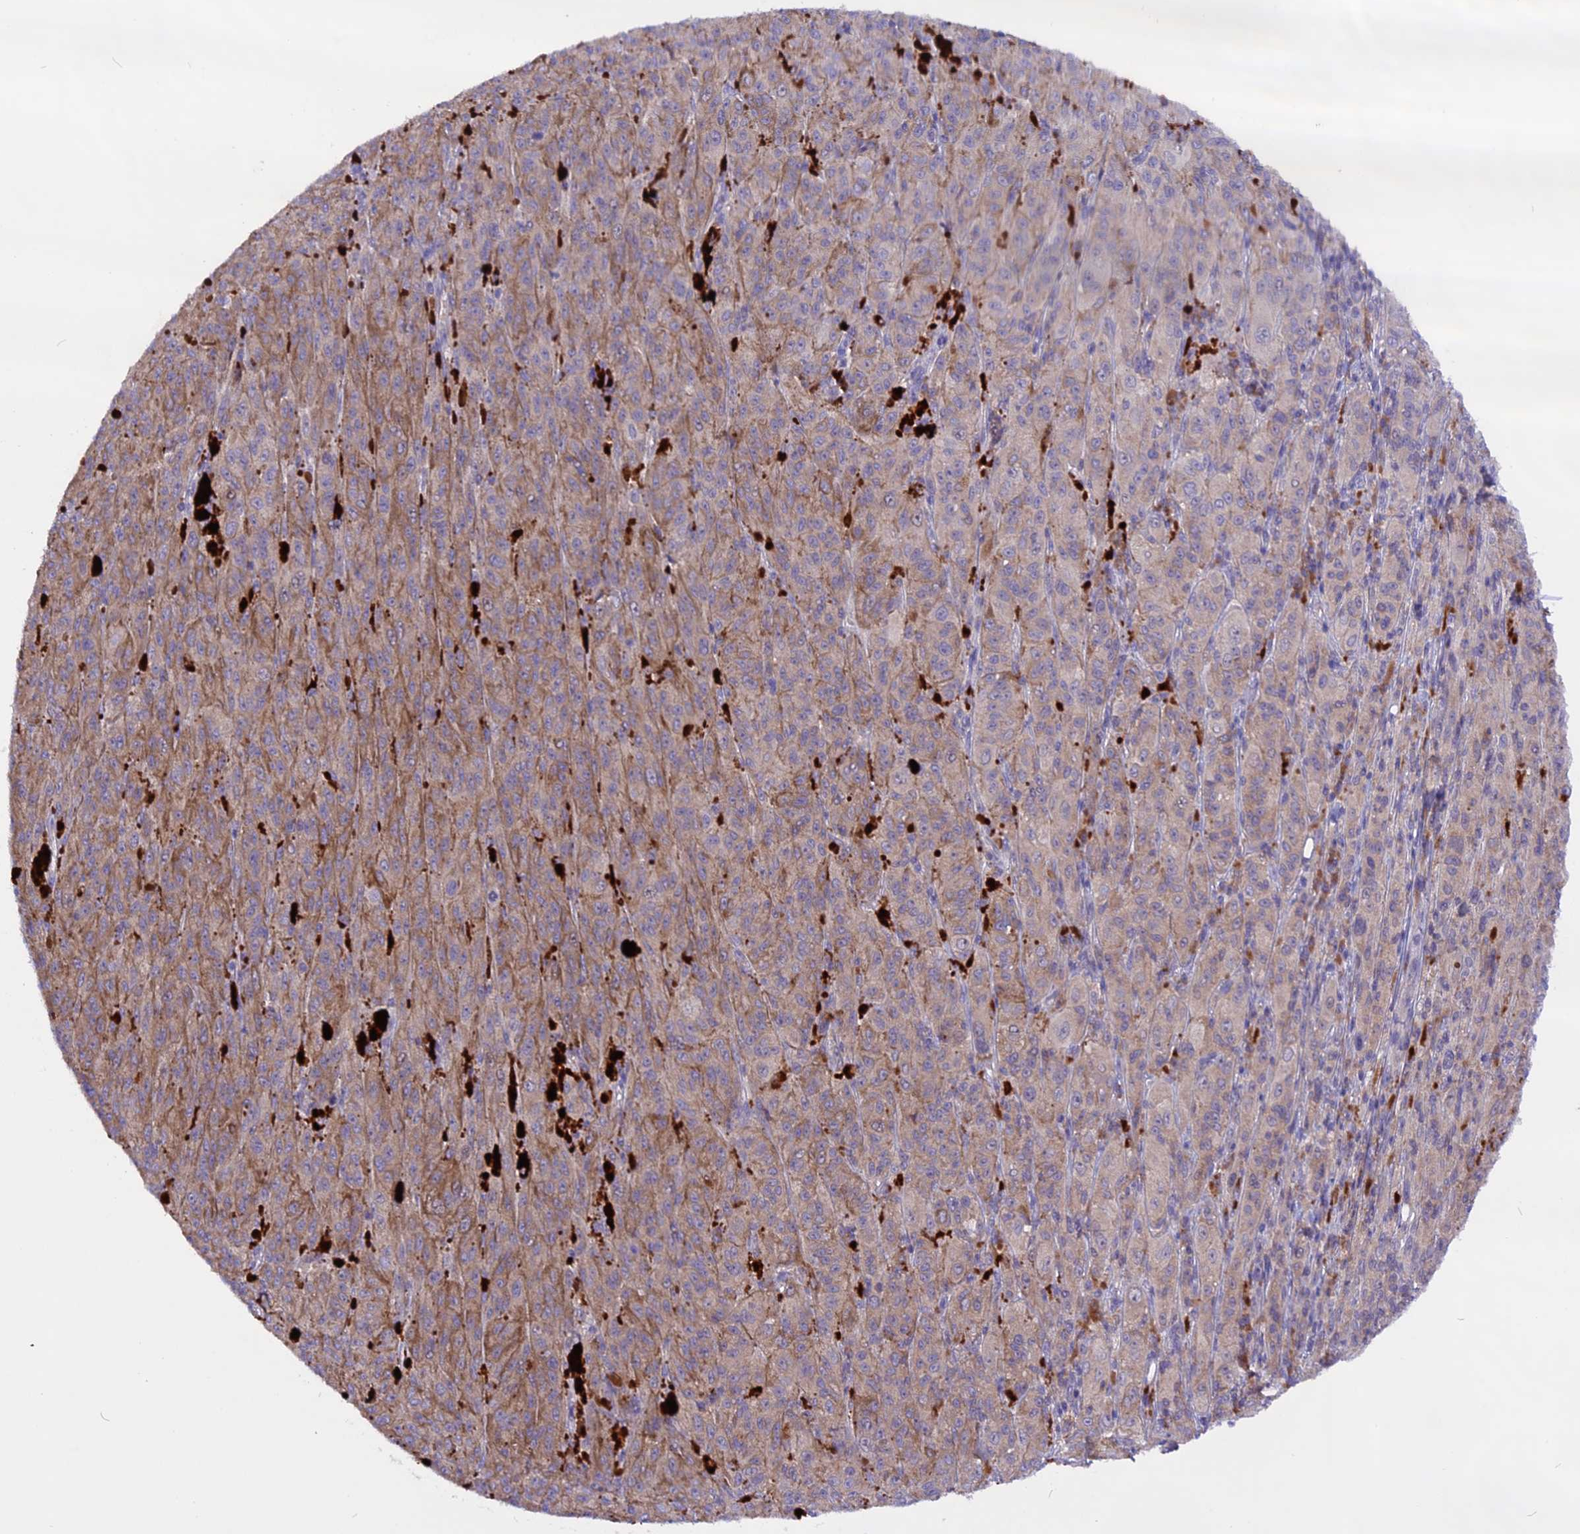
{"staining": {"intensity": "weak", "quantity": "25%-75%", "location": "cytoplasmic/membranous"}, "tissue": "melanoma", "cell_type": "Tumor cells", "image_type": "cancer", "snomed": [{"axis": "morphology", "description": "Malignant melanoma, NOS"}, {"axis": "topography", "description": "Skin"}], "caption": "Approximately 25%-75% of tumor cells in human melanoma exhibit weak cytoplasmic/membranous protein positivity as visualized by brown immunohistochemical staining.", "gene": "MARK4", "patient": {"sex": "female", "age": 52}}